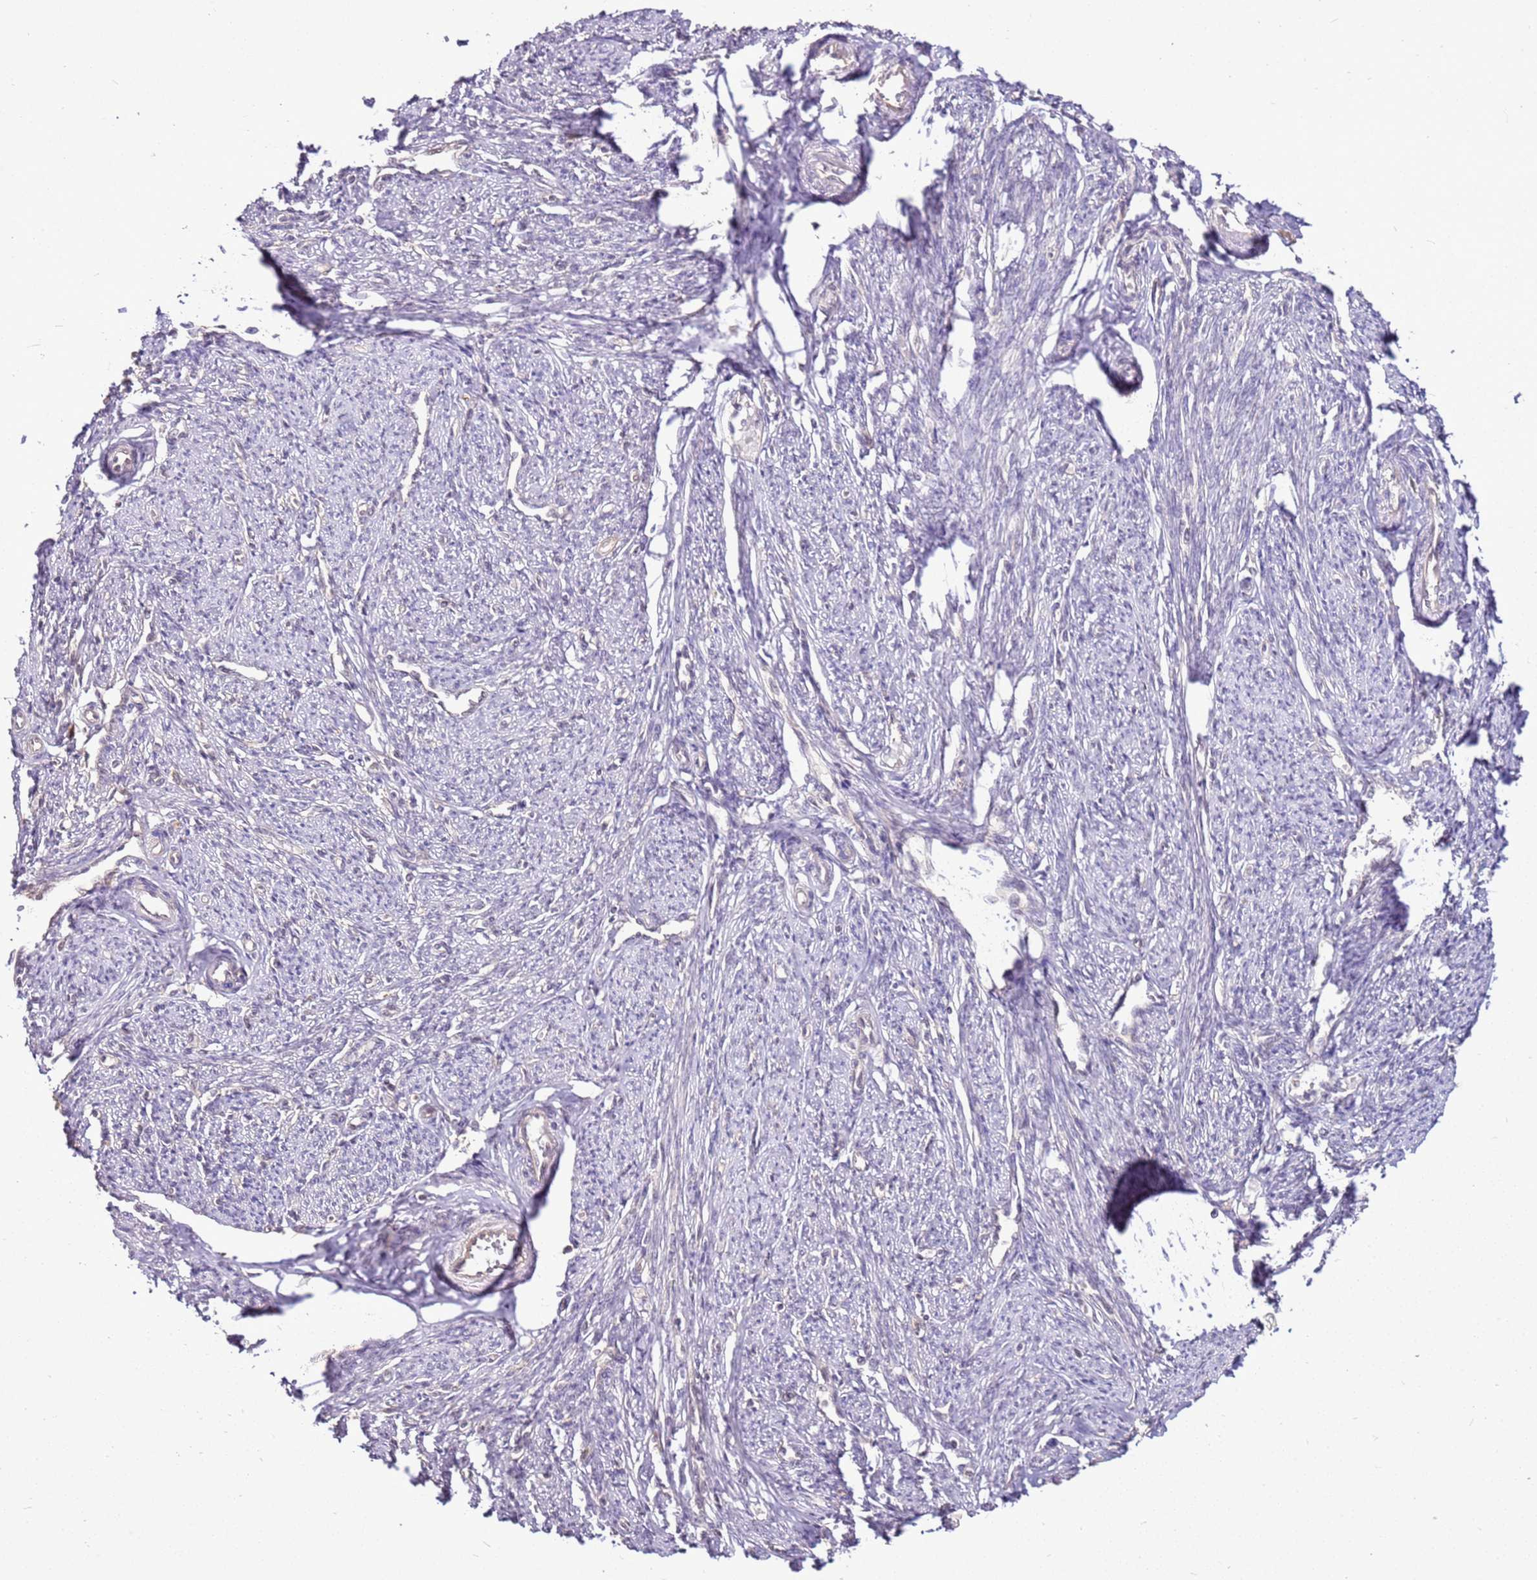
{"staining": {"intensity": "negative", "quantity": "none", "location": "none"}, "tissue": "smooth muscle", "cell_type": "Smooth muscle cells", "image_type": "normal", "snomed": [{"axis": "morphology", "description": "Normal tissue, NOS"}, {"axis": "topography", "description": "Smooth muscle"}, {"axis": "topography", "description": "Uterus"}], "caption": "DAB immunohistochemical staining of benign smooth muscle demonstrates no significant staining in smooth muscle cells. (DAB IHC with hematoxylin counter stain).", "gene": "BBS5", "patient": {"sex": "female", "age": 59}}